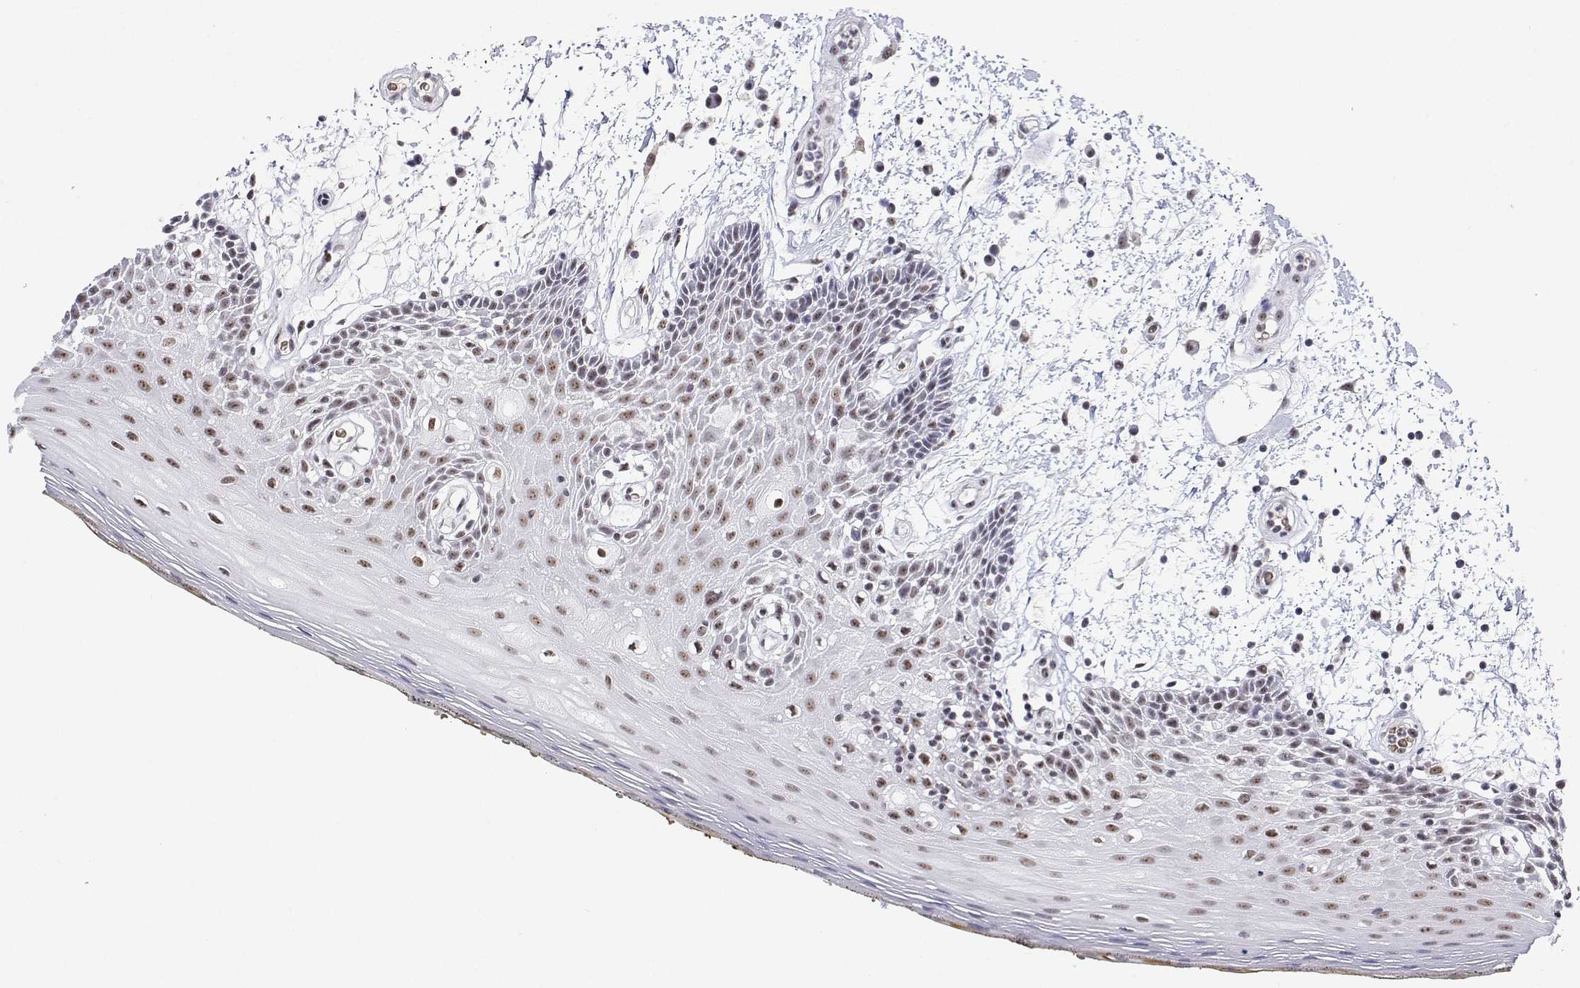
{"staining": {"intensity": "moderate", "quantity": "25%-75%", "location": "nuclear"}, "tissue": "oral mucosa", "cell_type": "Squamous epithelial cells", "image_type": "normal", "snomed": [{"axis": "morphology", "description": "Normal tissue, NOS"}, {"axis": "morphology", "description": "Squamous cell carcinoma, NOS"}, {"axis": "topography", "description": "Oral tissue"}, {"axis": "topography", "description": "Head-Neck"}], "caption": "Benign oral mucosa displays moderate nuclear staining in about 25%-75% of squamous epithelial cells, visualized by immunohistochemistry.", "gene": "ADAR", "patient": {"sex": "male", "age": 52}}